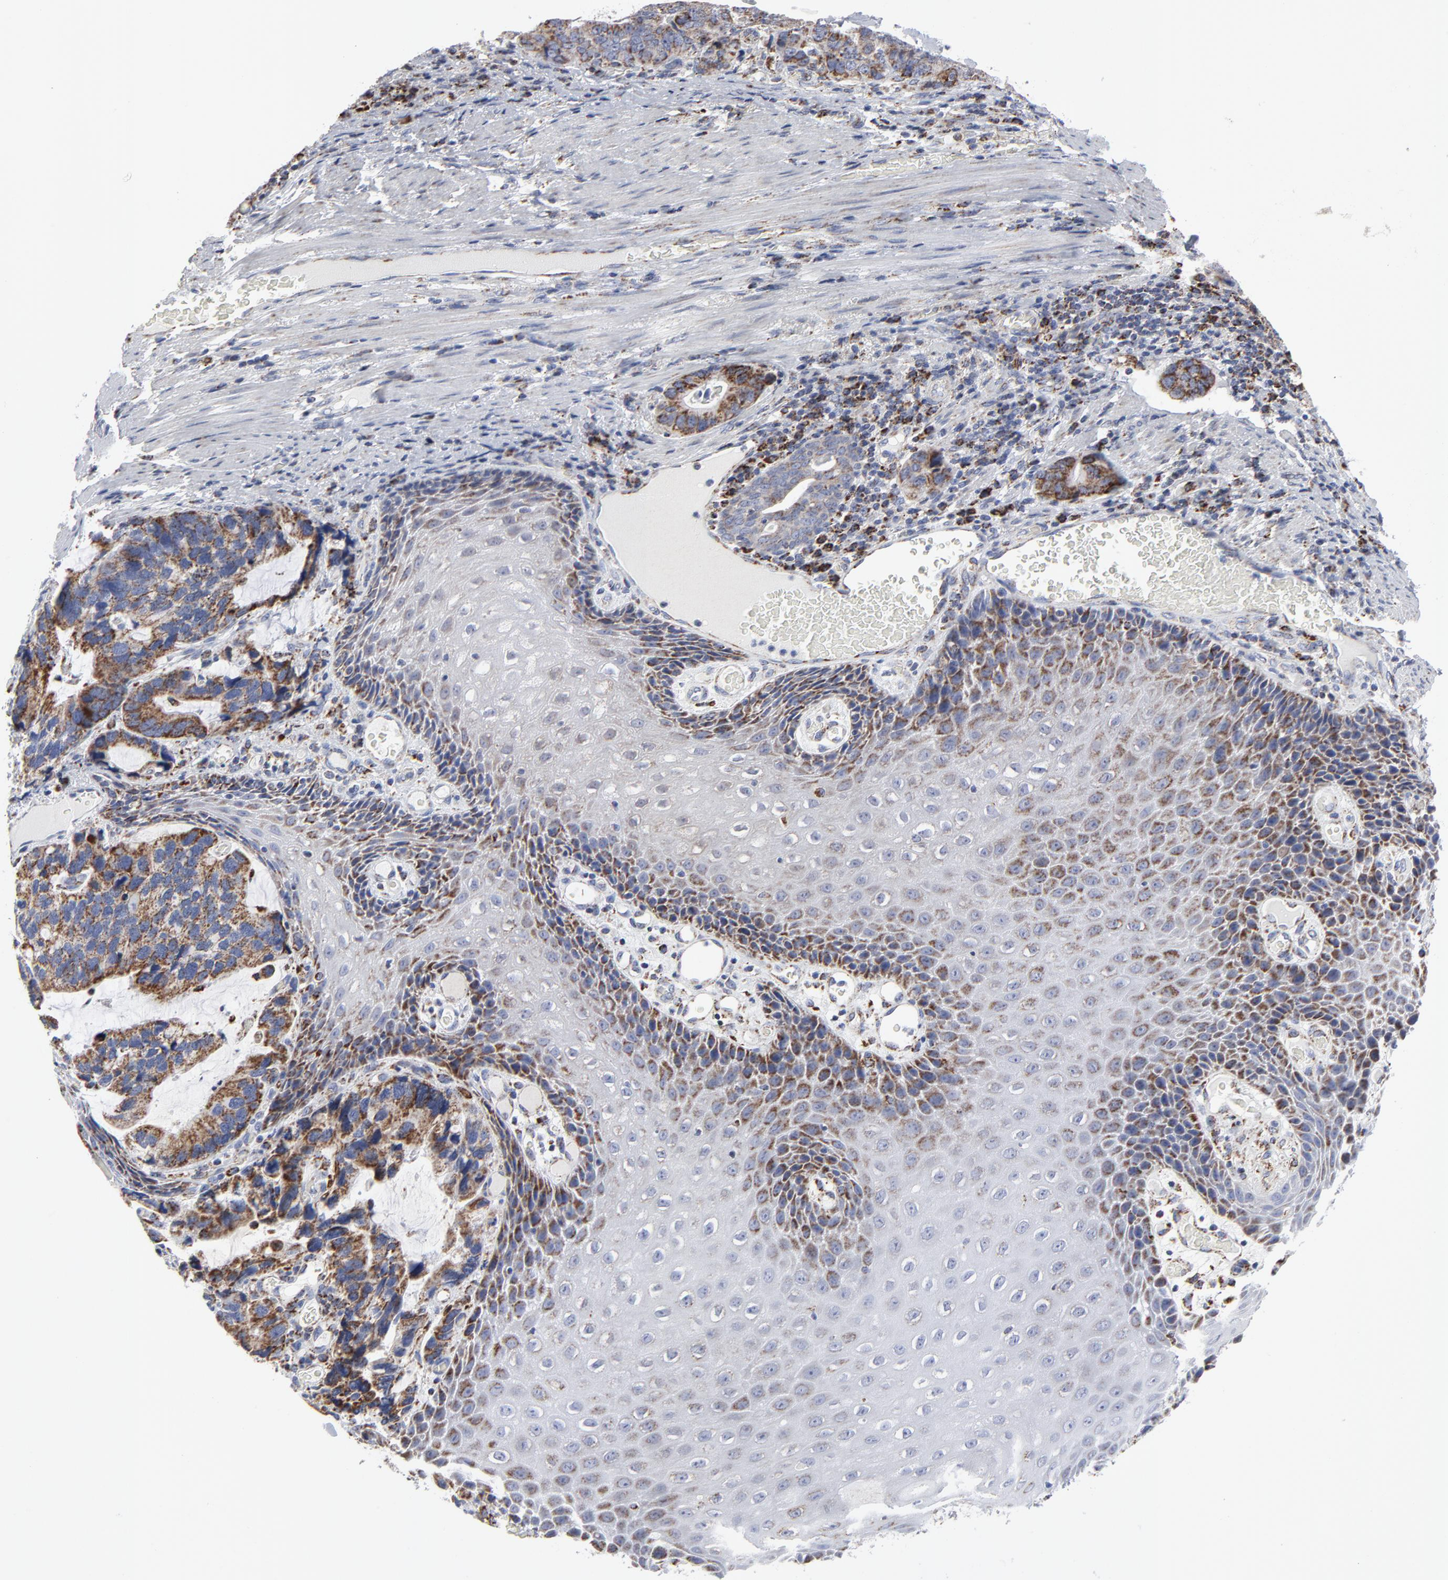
{"staining": {"intensity": "moderate", "quantity": ">75%", "location": "cytoplasmic/membranous"}, "tissue": "stomach cancer", "cell_type": "Tumor cells", "image_type": "cancer", "snomed": [{"axis": "morphology", "description": "Adenocarcinoma, NOS"}, {"axis": "topography", "description": "Esophagus"}, {"axis": "topography", "description": "Stomach"}], "caption": "This is an image of immunohistochemistry staining of stomach adenocarcinoma, which shows moderate positivity in the cytoplasmic/membranous of tumor cells.", "gene": "TXNRD2", "patient": {"sex": "male", "age": 74}}